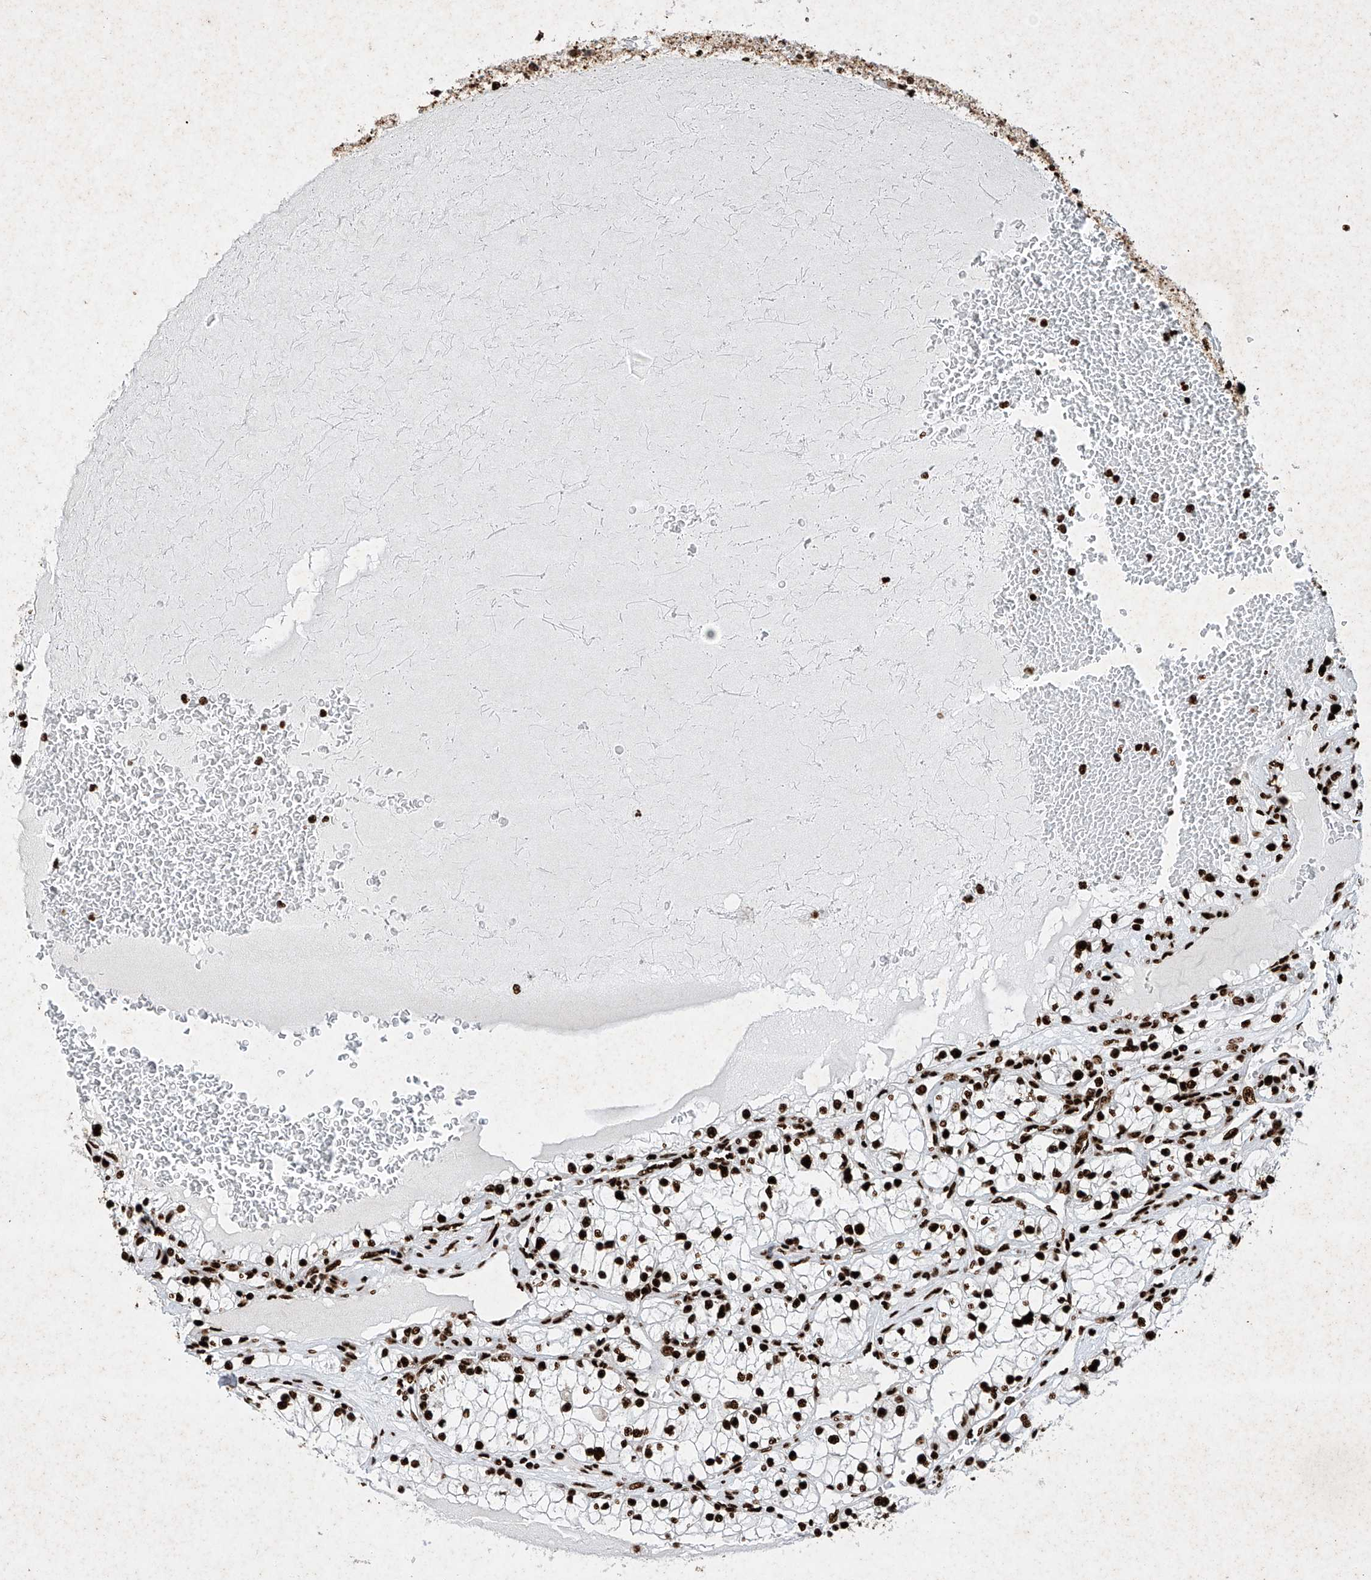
{"staining": {"intensity": "strong", "quantity": ">75%", "location": "nuclear"}, "tissue": "renal cancer", "cell_type": "Tumor cells", "image_type": "cancer", "snomed": [{"axis": "morphology", "description": "Adenocarcinoma, NOS"}, {"axis": "topography", "description": "Kidney"}], "caption": "Immunohistochemistry (IHC) histopathology image of neoplastic tissue: renal cancer stained using IHC reveals high levels of strong protein expression localized specifically in the nuclear of tumor cells, appearing as a nuclear brown color.", "gene": "SRSF6", "patient": {"sex": "male", "age": 68}}